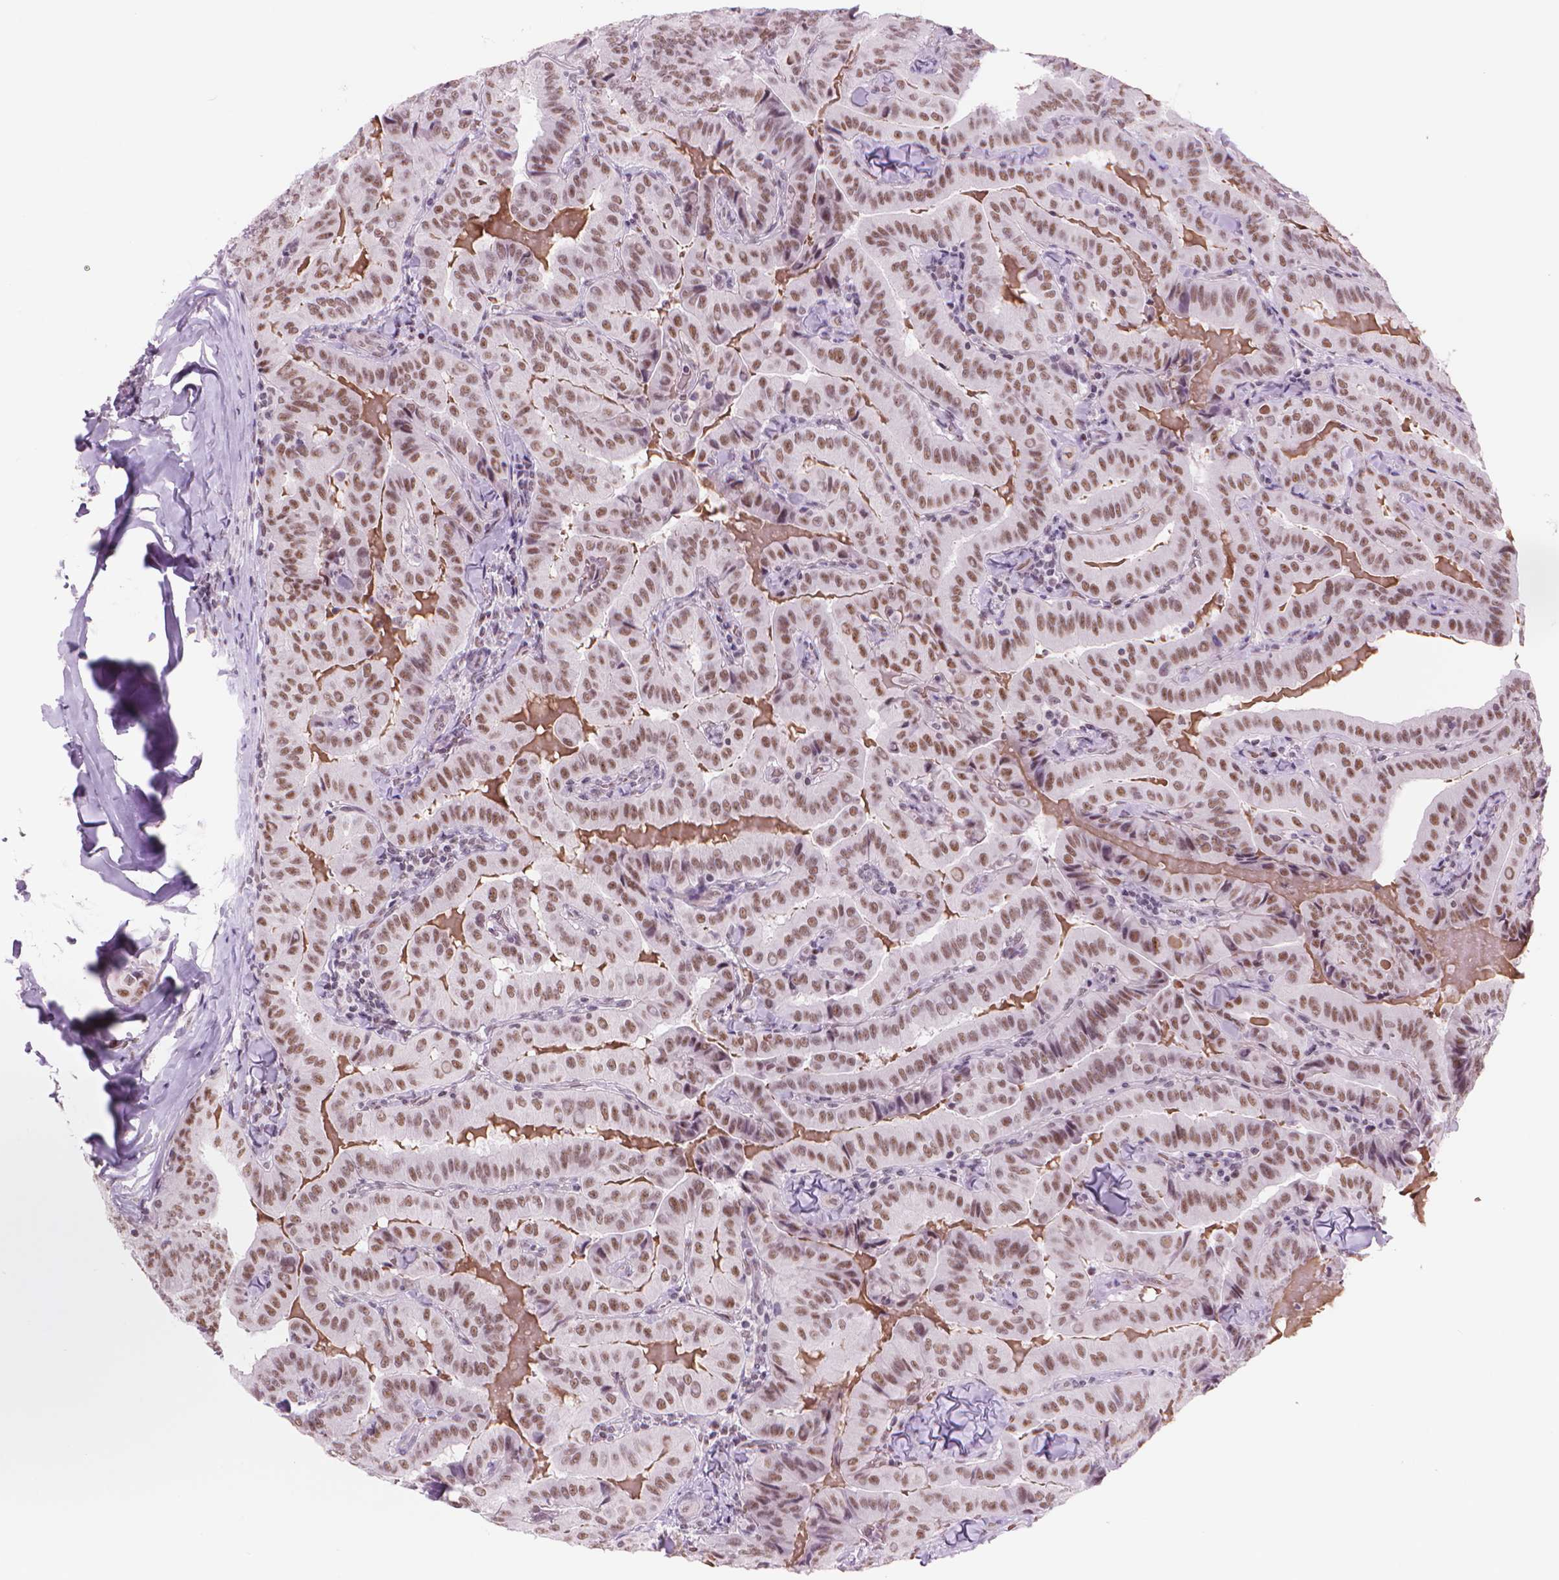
{"staining": {"intensity": "moderate", "quantity": ">75%", "location": "nuclear"}, "tissue": "thyroid cancer", "cell_type": "Tumor cells", "image_type": "cancer", "snomed": [{"axis": "morphology", "description": "Papillary adenocarcinoma, NOS"}, {"axis": "topography", "description": "Thyroid gland"}], "caption": "Immunohistochemical staining of human thyroid papillary adenocarcinoma shows medium levels of moderate nuclear protein expression in about >75% of tumor cells. (DAB (3,3'-diaminobenzidine) = brown stain, brightfield microscopy at high magnification).", "gene": "POLR3D", "patient": {"sex": "female", "age": 68}}